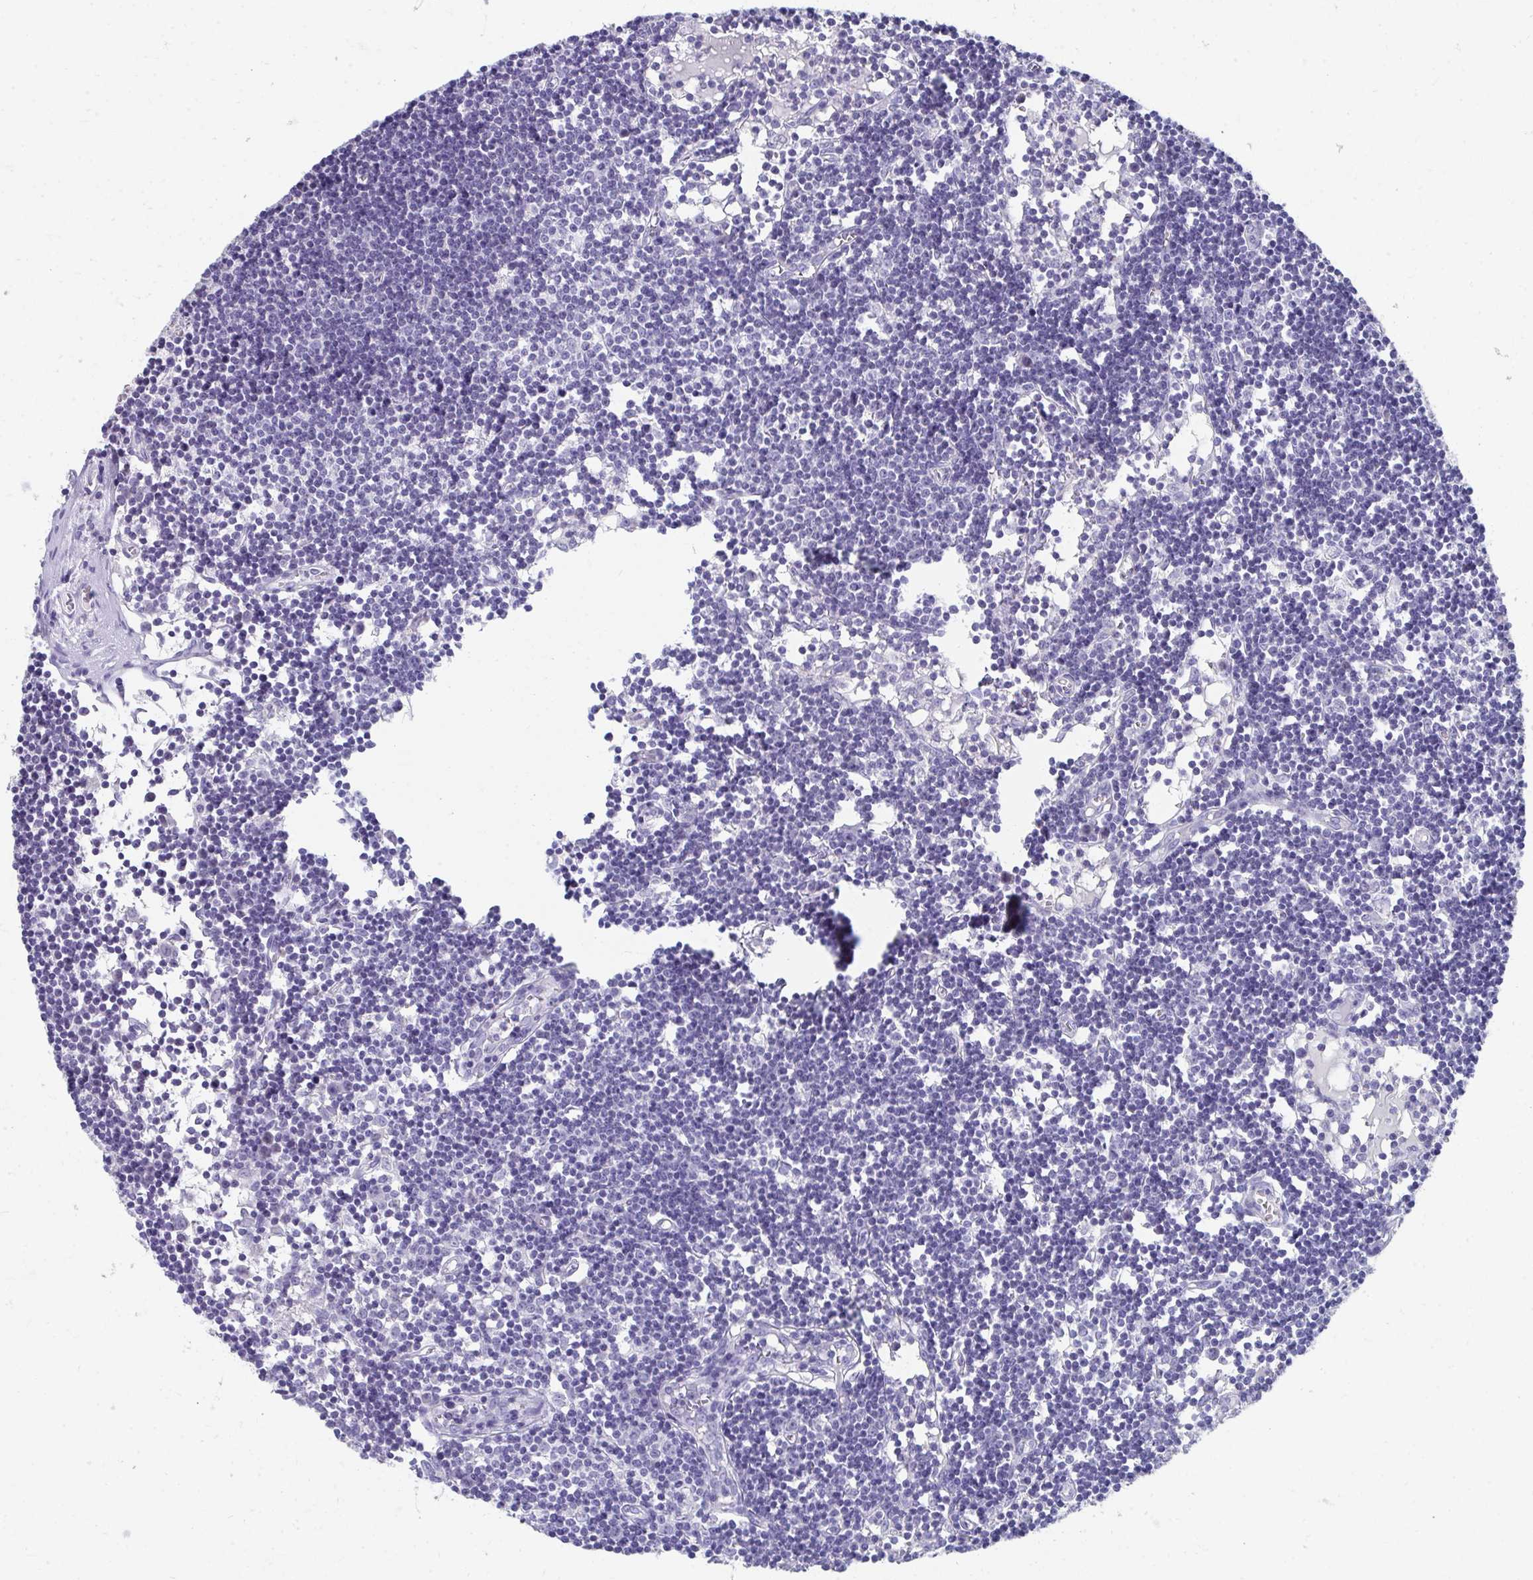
{"staining": {"intensity": "negative", "quantity": "none", "location": "none"}, "tissue": "lymph node", "cell_type": "Germinal center cells", "image_type": "normal", "snomed": [{"axis": "morphology", "description": "Normal tissue, NOS"}, {"axis": "topography", "description": "Lymph node"}], "caption": "Micrograph shows no significant protein staining in germinal center cells of normal lymph node. (Stains: DAB (3,3'-diaminobenzidine) IHC with hematoxylin counter stain, Microscopy: brightfield microscopy at high magnification).", "gene": "TMPRSS2", "patient": {"sex": "female", "age": 11}}